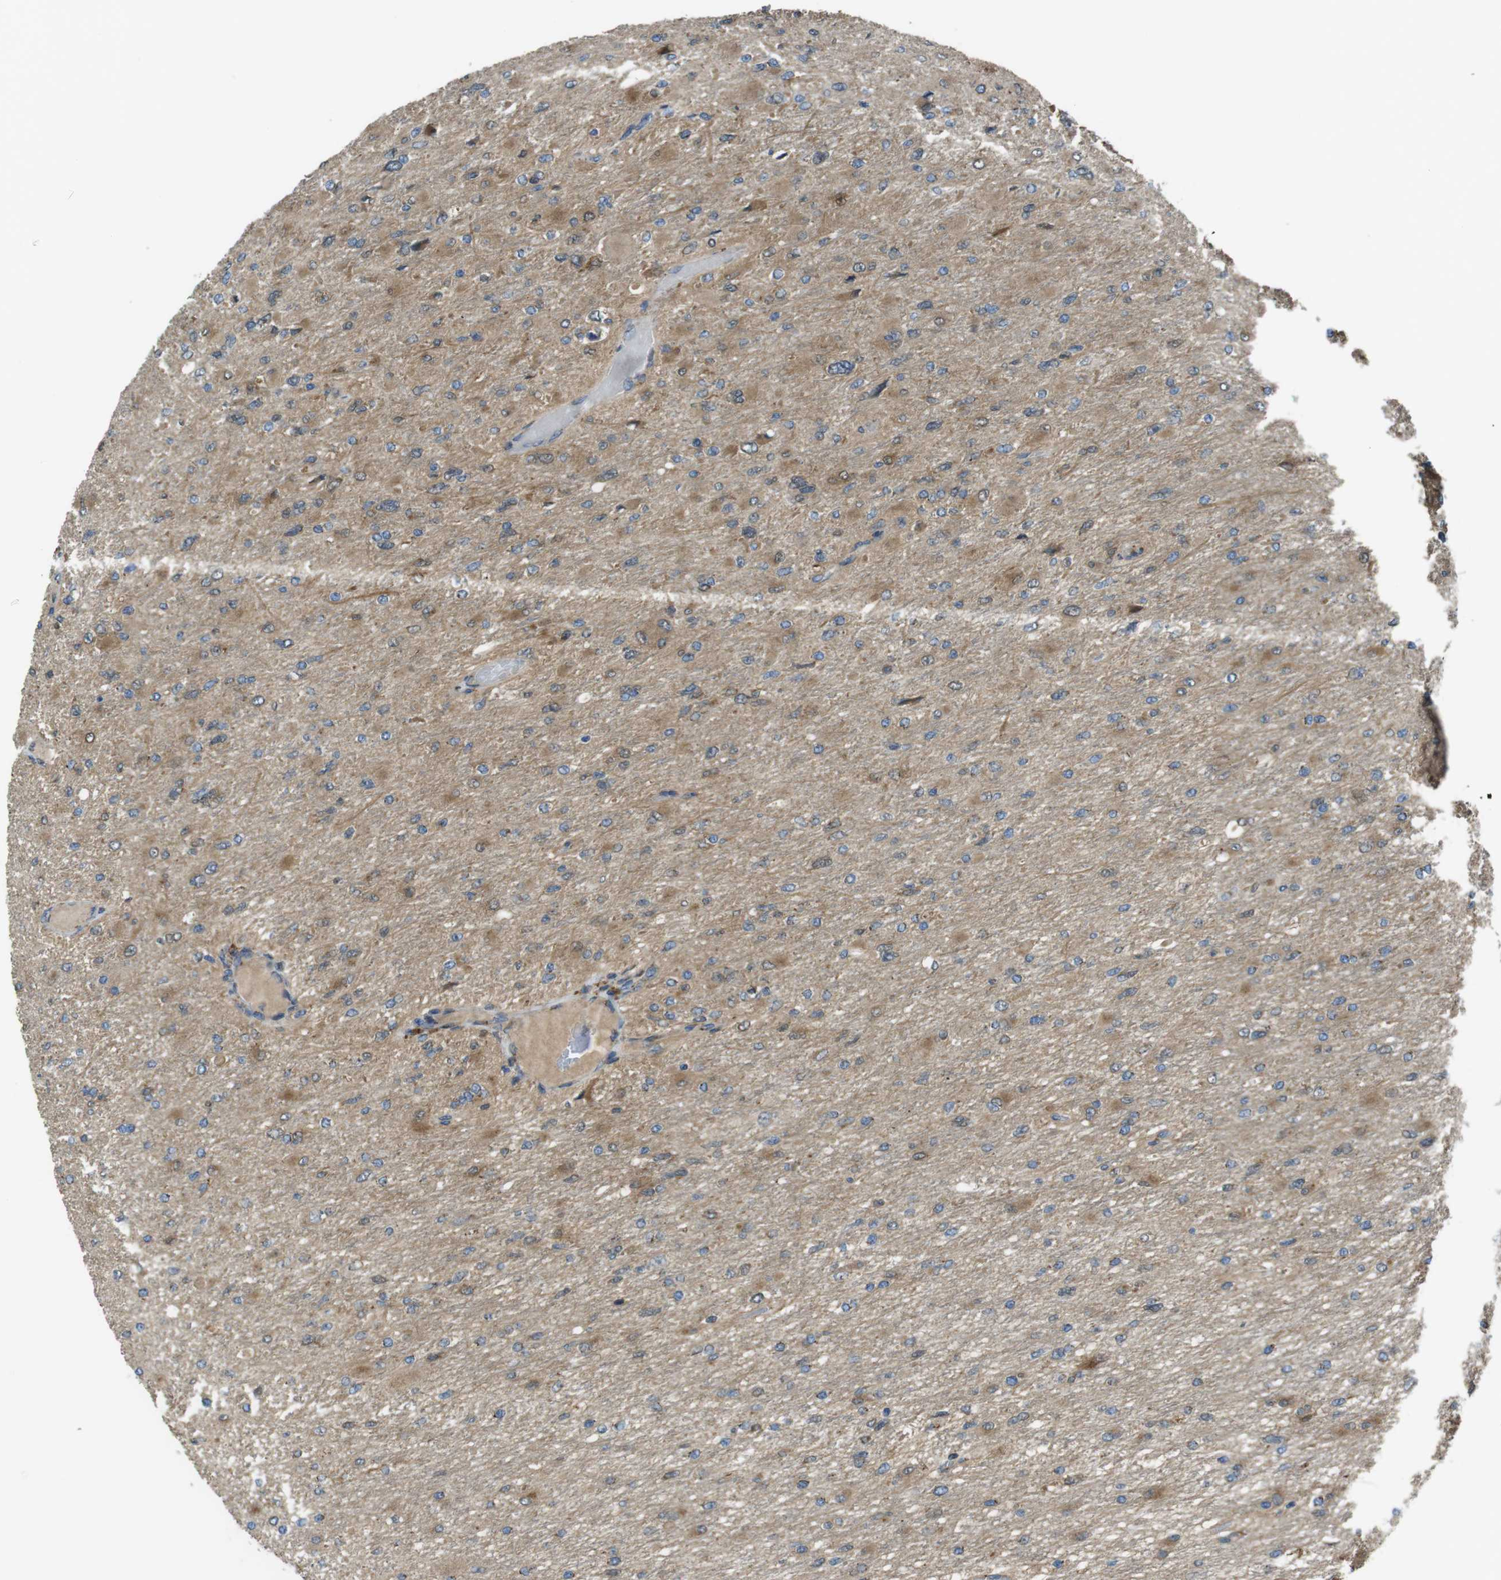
{"staining": {"intensity": "moderate", "quantity": "25%-75%", "location": "cytoplasmic/membranous"}, "tissue": "glioma", "cell_type": "Tumor cells", "image_type": "cancer", "snomed": [{"axis": "morphology", "description": "Glioma, malignant, High grade"}, {"axis": "topography", "description": "Cerebral cortex"}], "caption": "Moderate cytoplasmic/membranous expression for a protein is identified in about 25%-75% of tumor cells of malignant high-grade glioma using immunohistochemistry (IHC).", "gene": "RAB6A", "patient": {"sex": "female", "age": 36}}